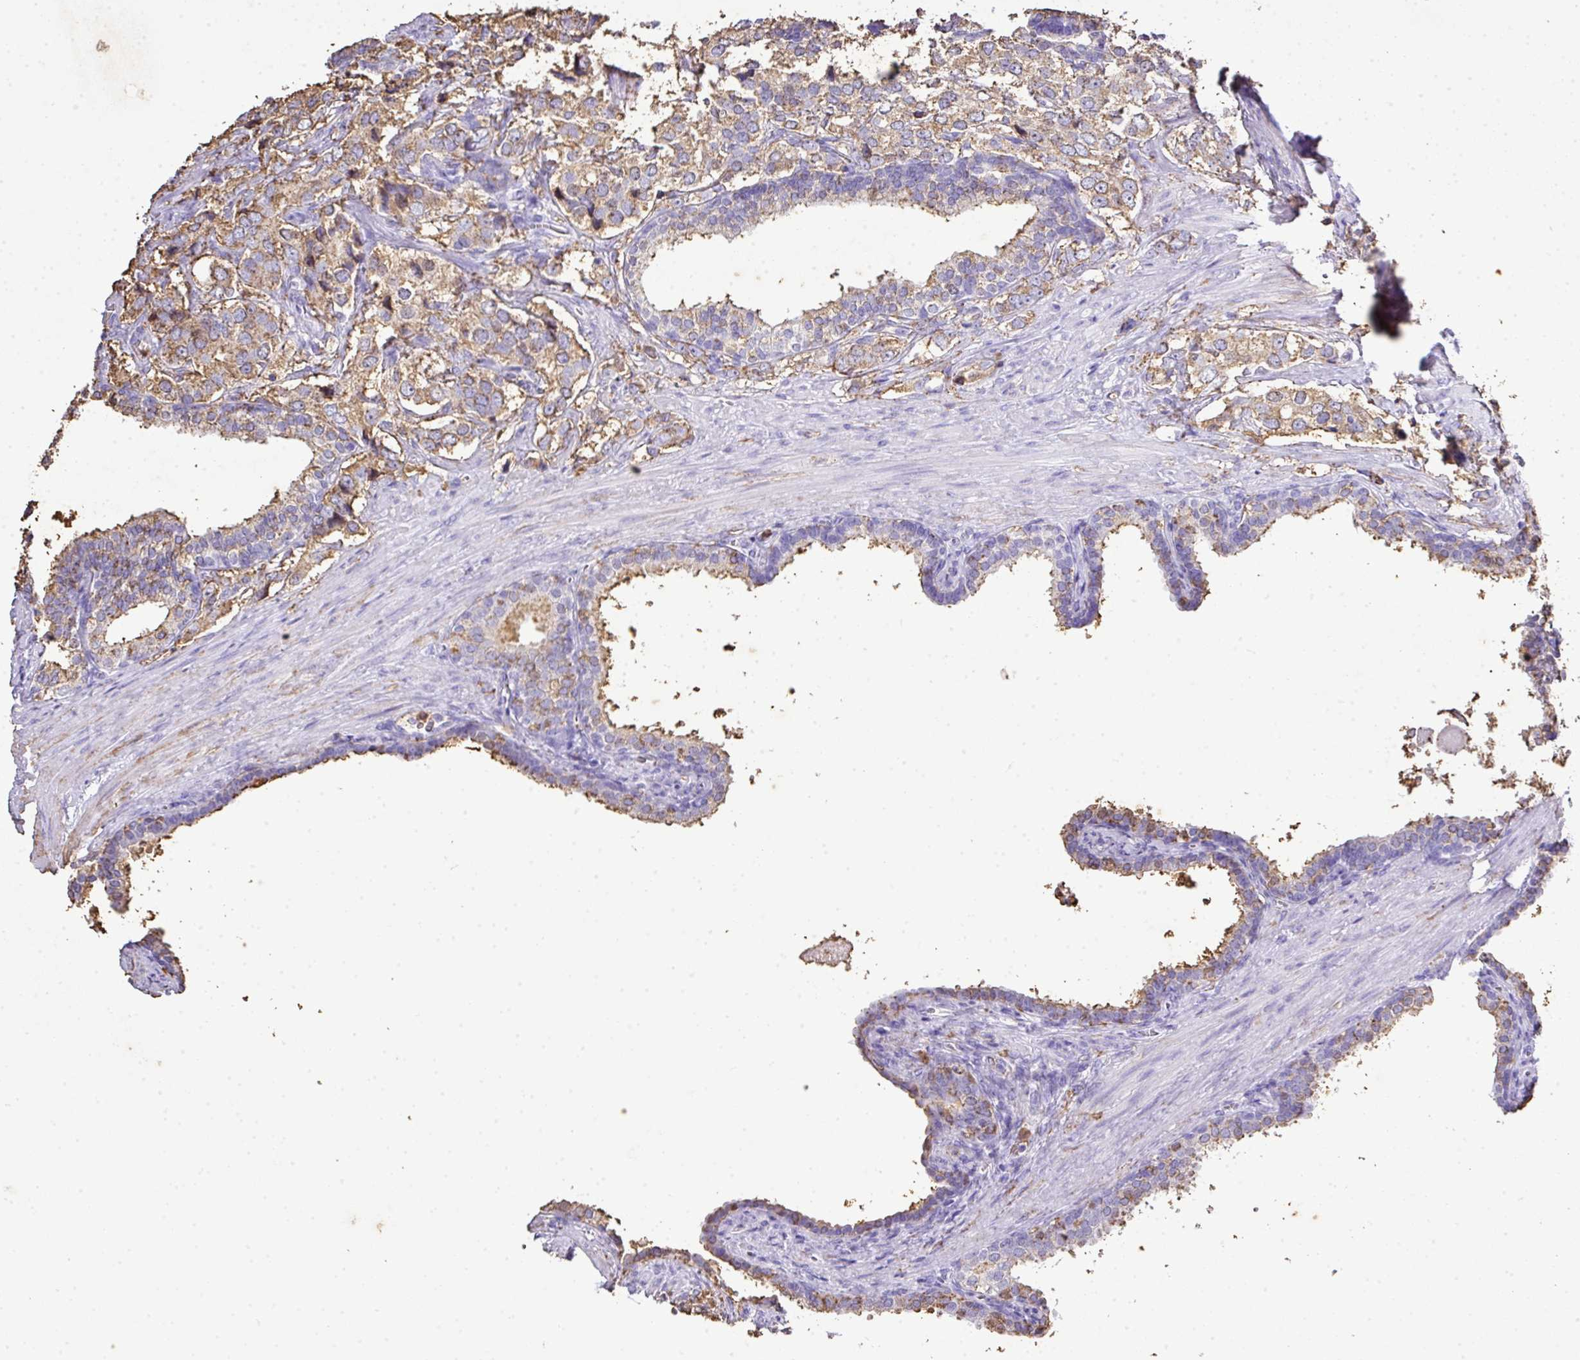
{"staining": {"intensity": "moderate", "quantity": "25%-75%", "location": "cytoplasmic/membranous"}, "tissue": "prostate cancer", "cell_type": "Tumor cells", "image_type": "cancer", "snomed": [{"axis": "morphology", "description": "Adenocarcinoma, High grade"}, {"axis": "topography", "description": "Prostate"}], "caption": "Protein expression analysis of prostate cancer (high-grade adenocarcinoma) exhibits moderate cytoplasmic/membranous staining in about 25%-75% of tumor cells.", "gene": "KCNJ11", "patient": {"sex": "male", "age": 66}}